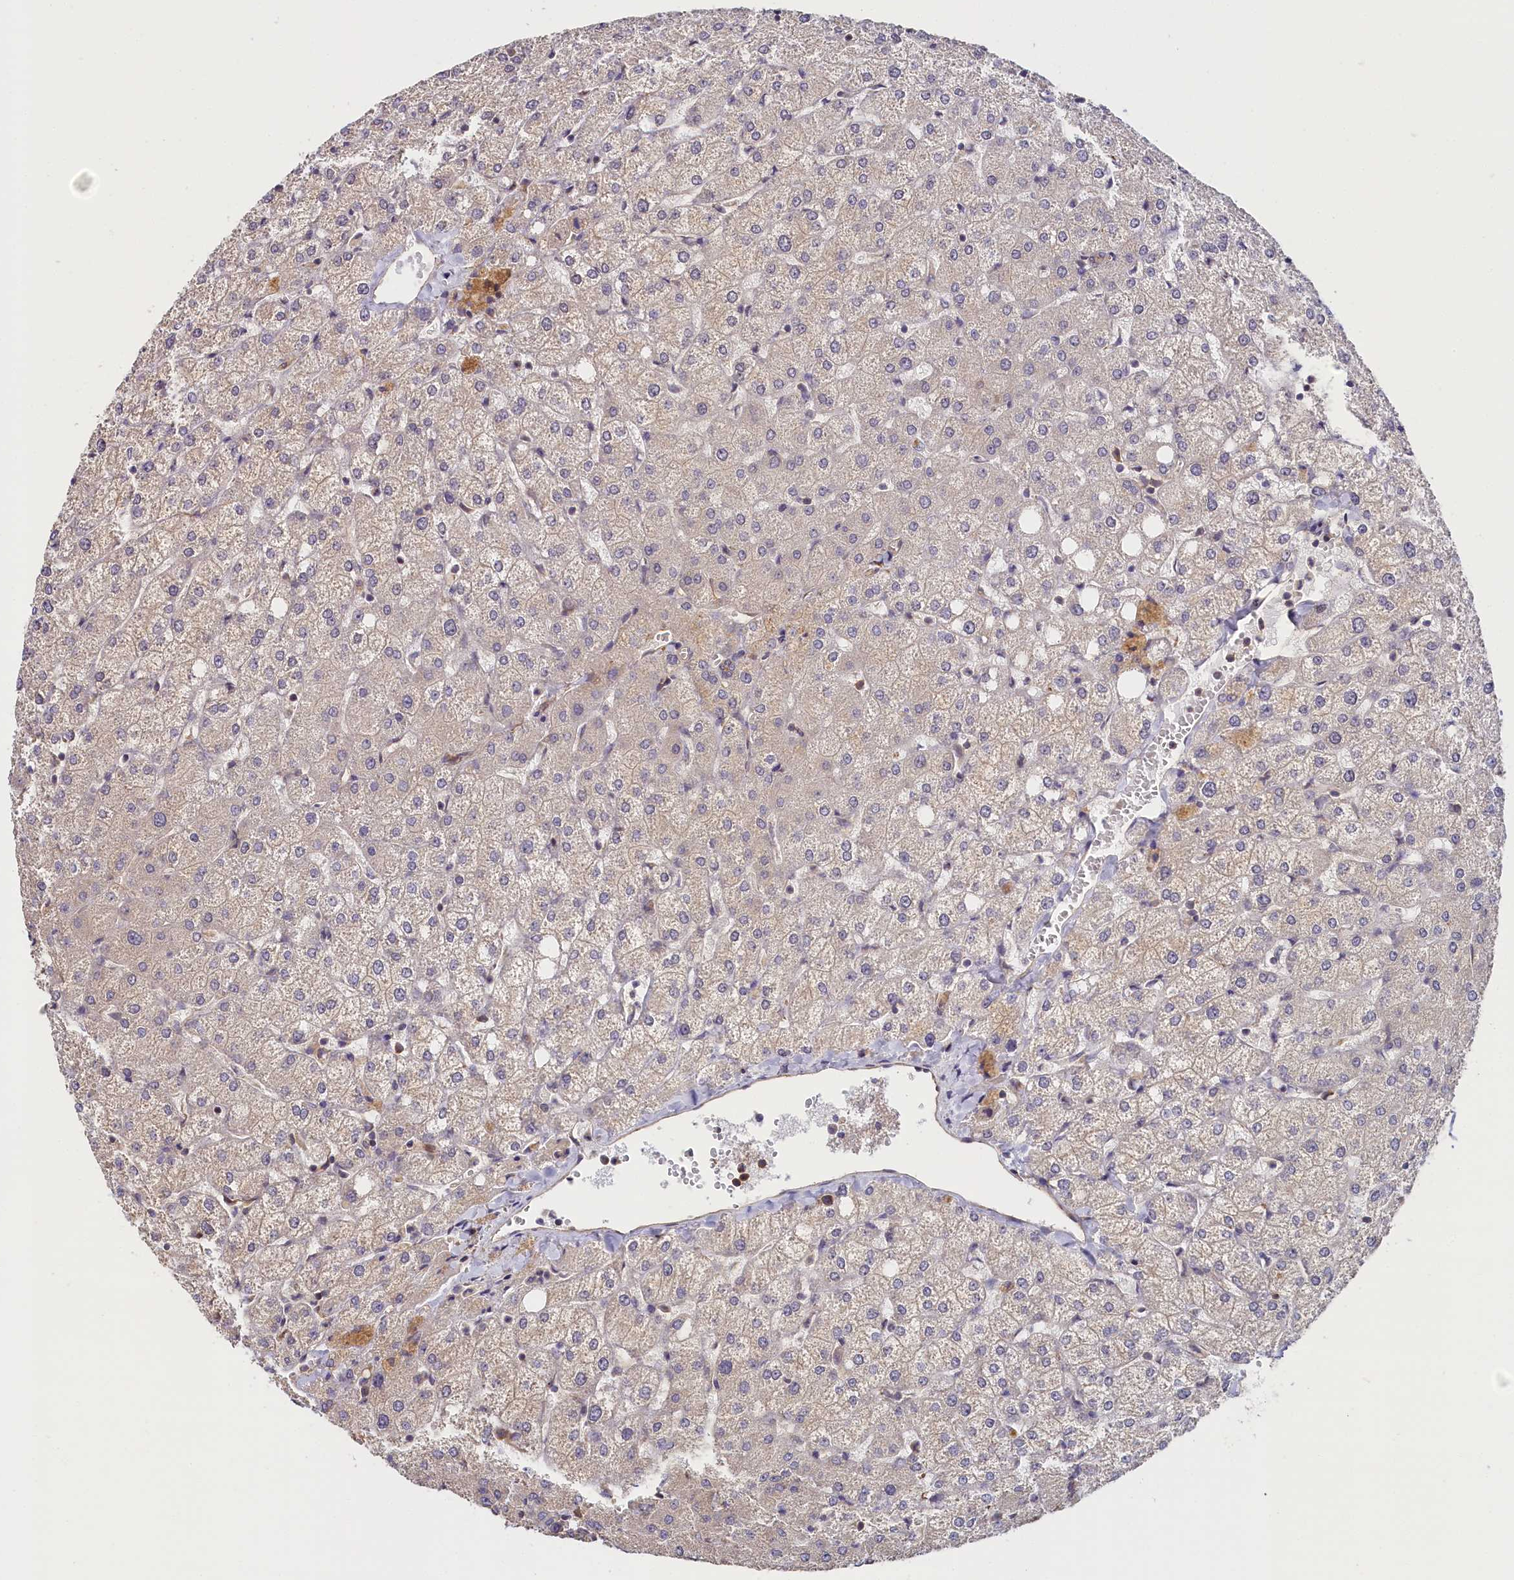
{"staining": {"intensity": "negative", "quantity": "none", "location": "none"}, "tissue": "liver", "cell_type": "Cholangiocytes", "image_type": "normal", "snomed": [{"axis": "morphology", "description": "Normal tissue, NOS"}, {"axis": "topography", "description": "Liver"}], "caption": "Immunohistochemistry (IHC) image of normal liver: liver stained with DAB displays no significant protein expression in cholangiocytes.", "gene": "KATNB1", "patient": {"sex": "female", "age": 54}}